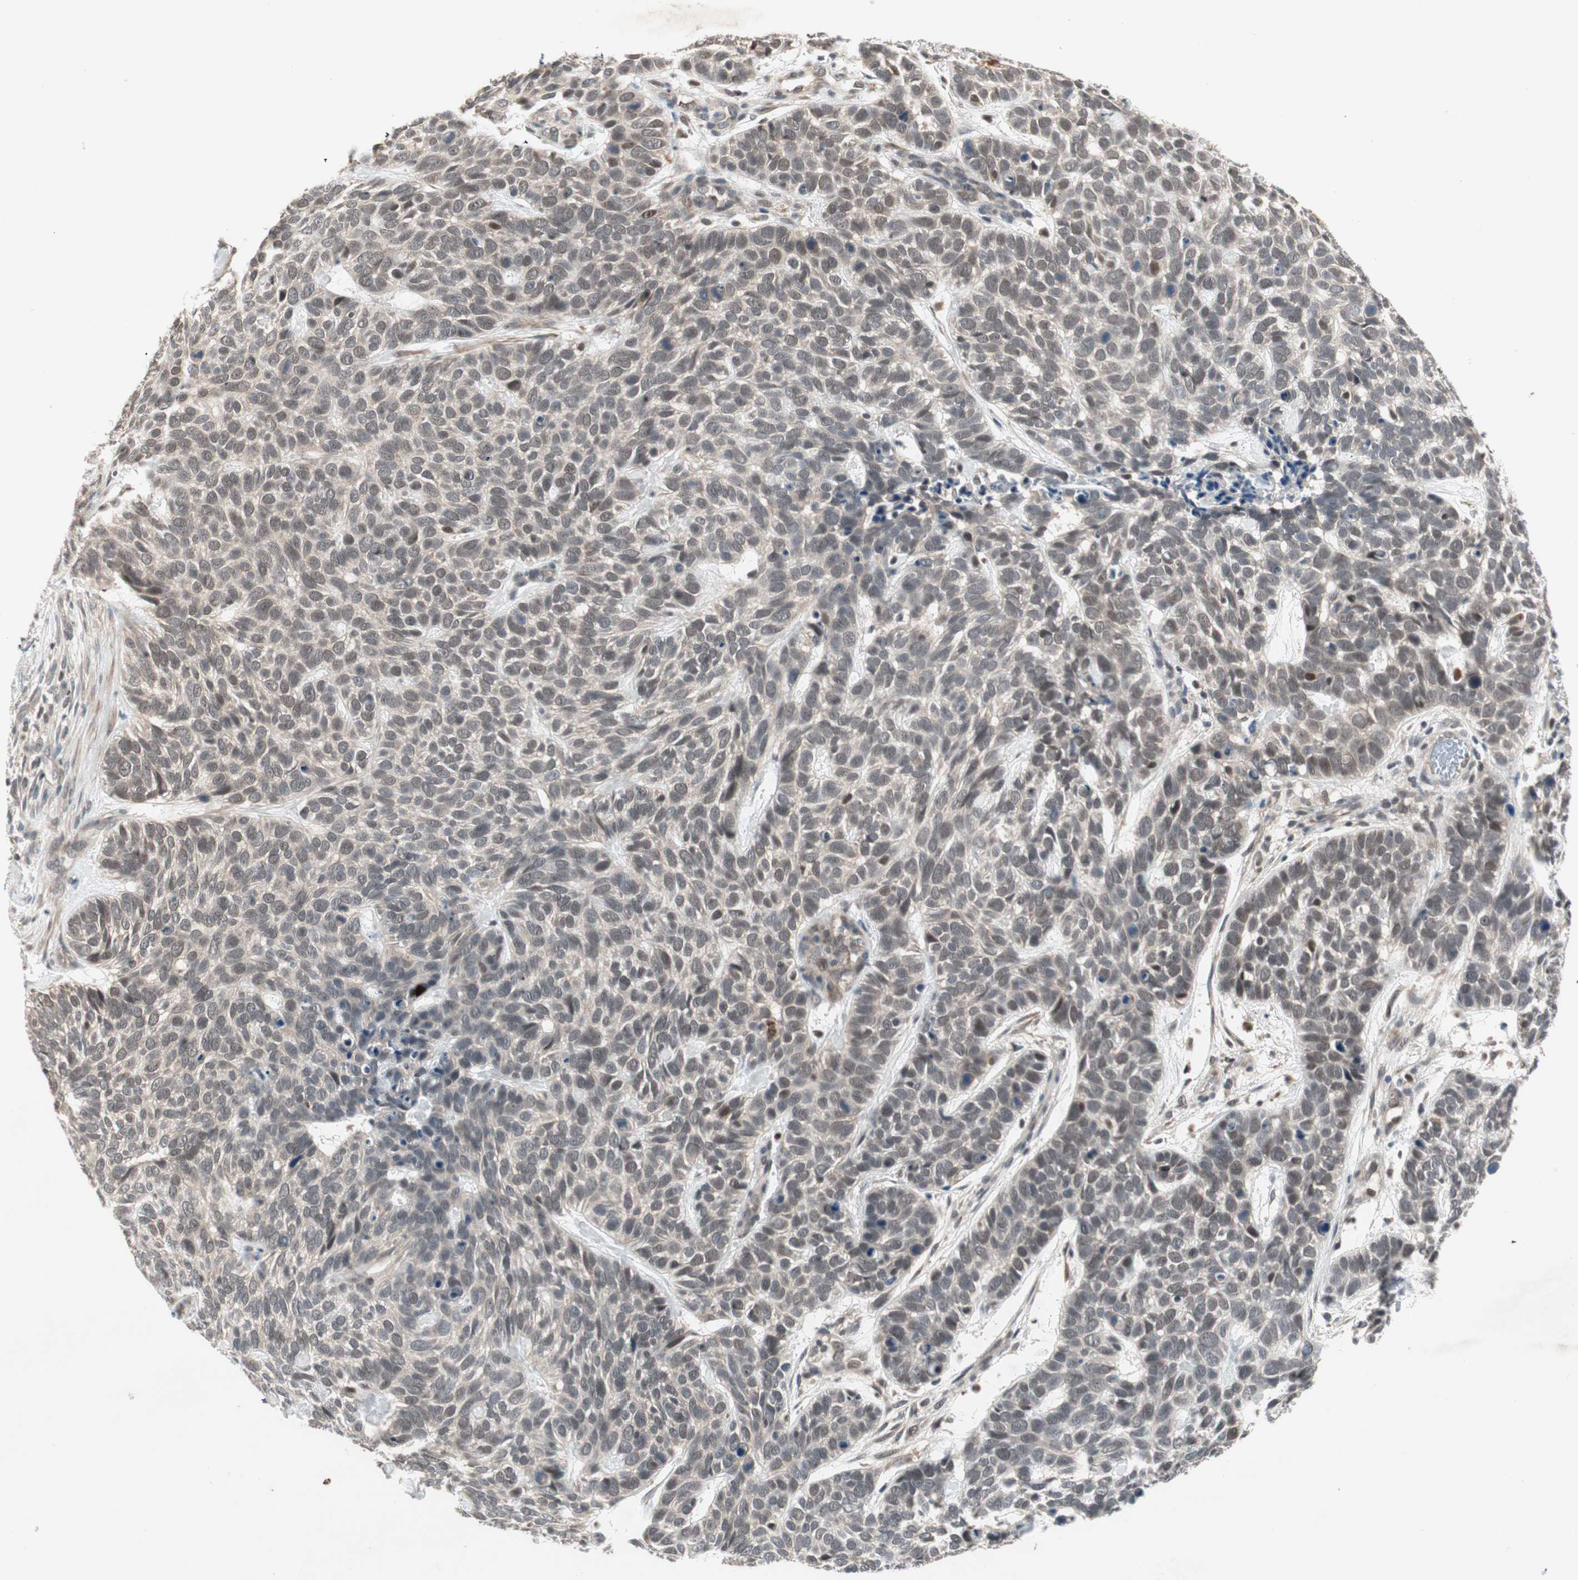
{"staining": {"intensity": "weak", "quantity": "<25%", "location": "cytoplasmic/membranous,nuclear"}, "tissue": "skin cancer", "cell_type": "Tumor cells", "image_type": "cancer", "snomed": [{"axis": "morphology", "description": "Basal cell carcinoma"}, {"axis": "topography", "description": "Skin"}], "caption": "Tumor cells are negative for protein expression in human skin basal cell carcinoma. (Immunohistochemistry, brightfield microscopy, high magnification).", "gene": "PGBD1", "patient": {"sex": "male", "age": 87}}